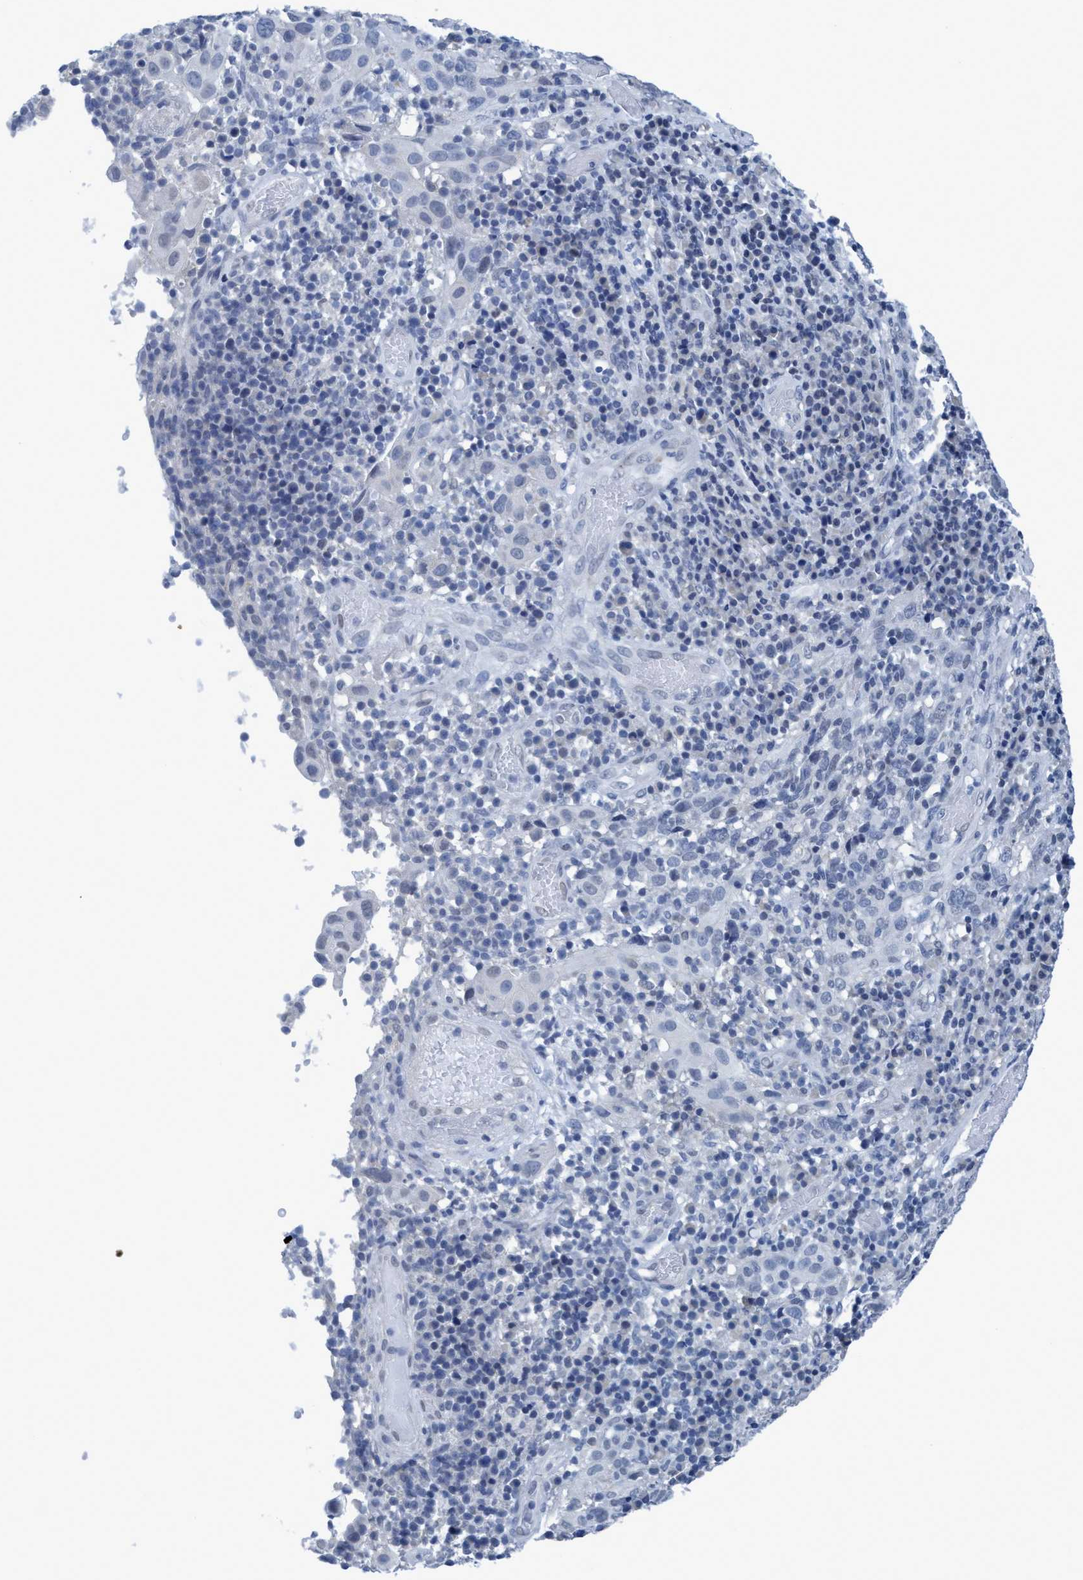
{"staining": {"intensity": "negative", "quantity": "none", "location": "none"}, "tissue": "cervical cancer", "cell_type": "Tumor cells", "image_type": "cancer", "snomed": [{"axis": "morphology", "description": "Squamous cell carcinoma, NOS"}, {"axis": "topography", "description": "Cervix"}], "caption": "Immunohistochemistry (IHC) of human cervical cancer (squamous cell carcinoma) exhibits no staining in tumor cells.", "gene": "DNAI1", "patient": {"sex": "female", "age": 46}}